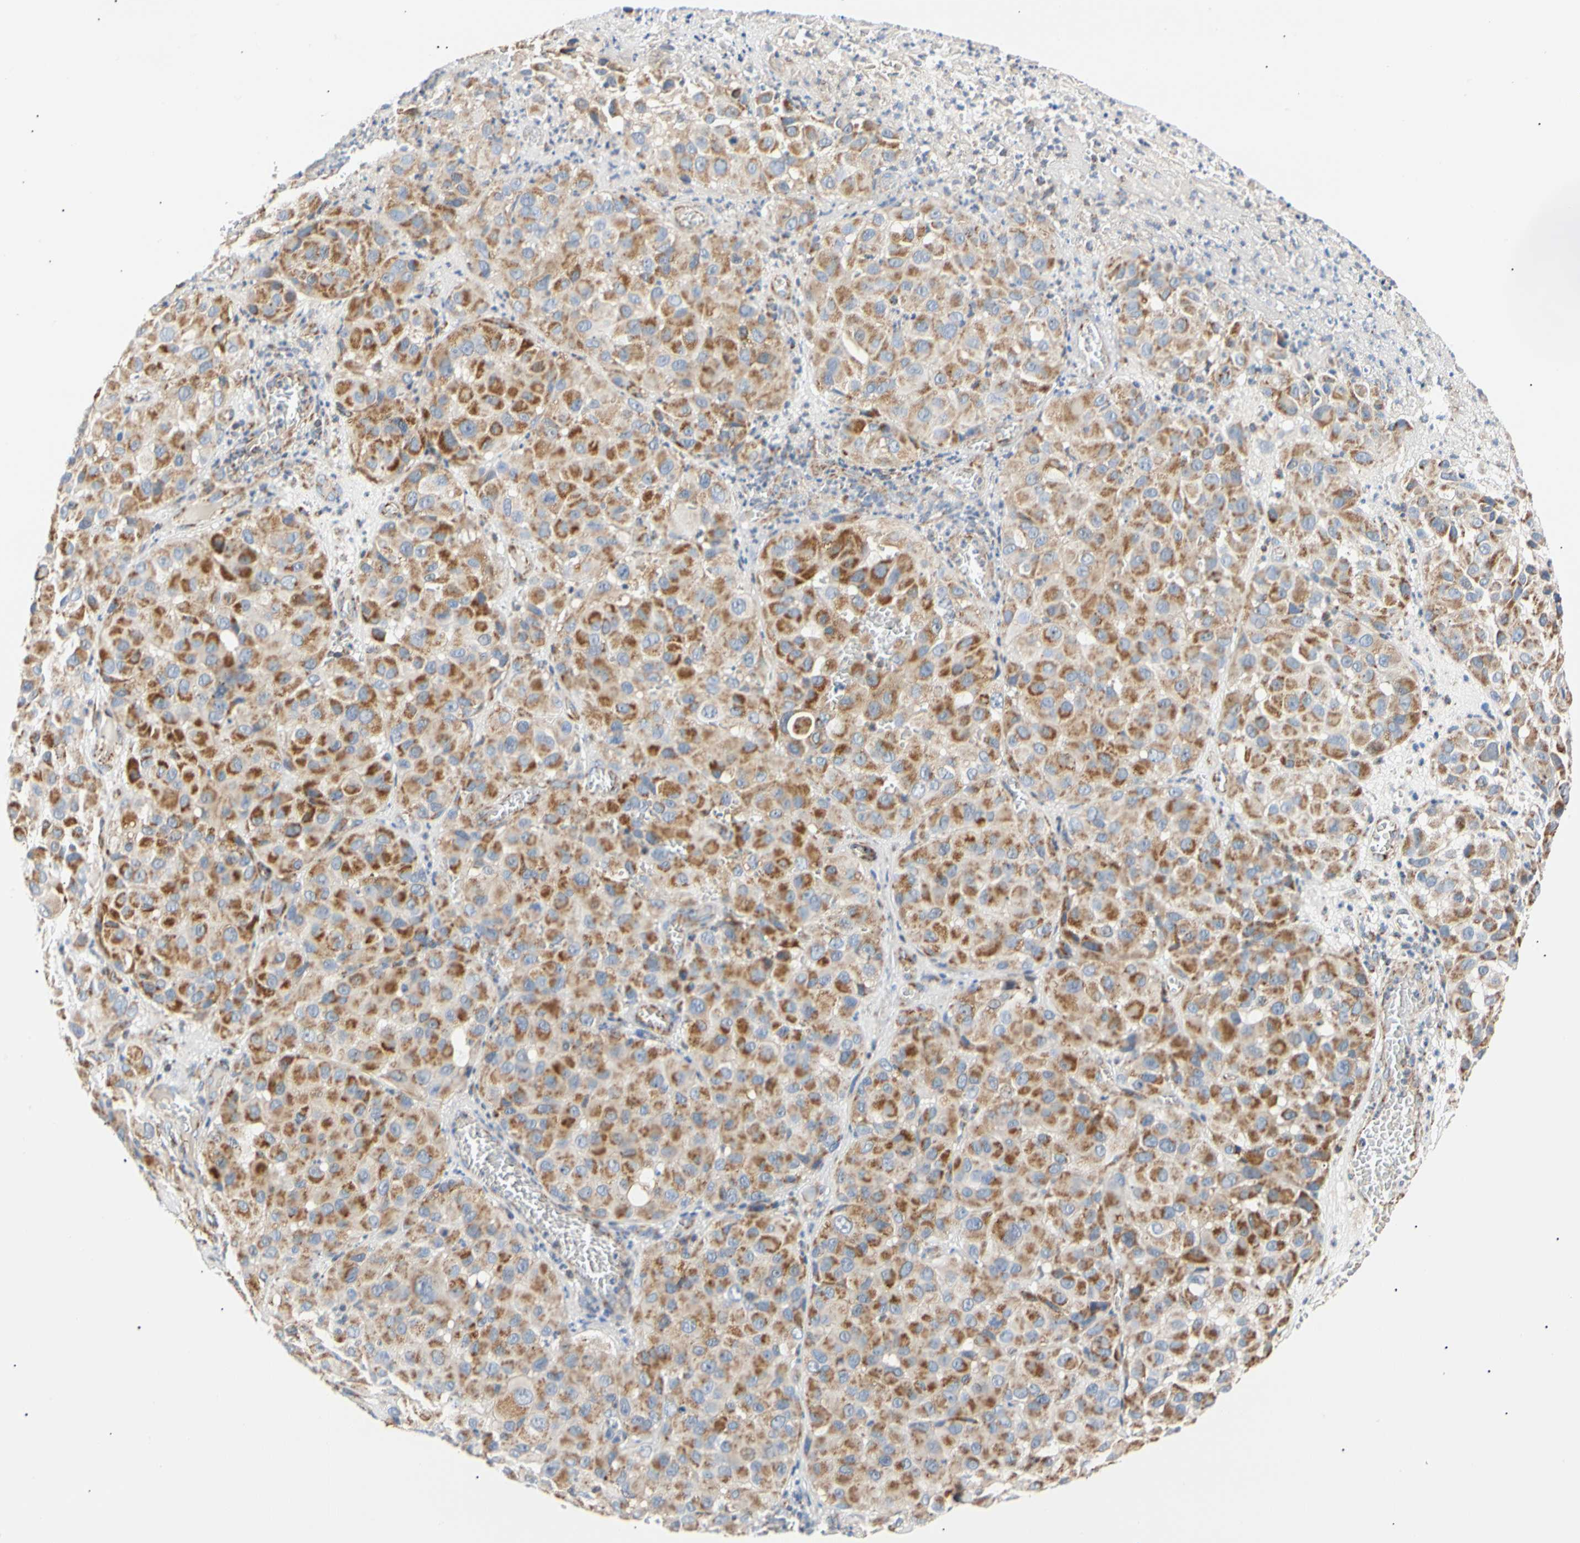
{"staining": {"intensity": "moderate", "quantity": ">75%", "location": "cytoplasmic/membranous"}, "tissue": "melanoma", "cell_type": "Tumor cells", "image_type": "cancer", "snomed": [{"axis": "morphology", "description": "Malignant melanoma, NOS"}, {"axis": "topography", "description": "Skin"}], "caption": "Immunohistochemistry photomicrograph of human malignant melanoma stained for a protein (brown), which shows medium levels of moderate cytoplasmic/membranous staining in about >75% of tumor cells.", "gene": "ACAT1", "patient": {"sex": "female", "age": 21}}